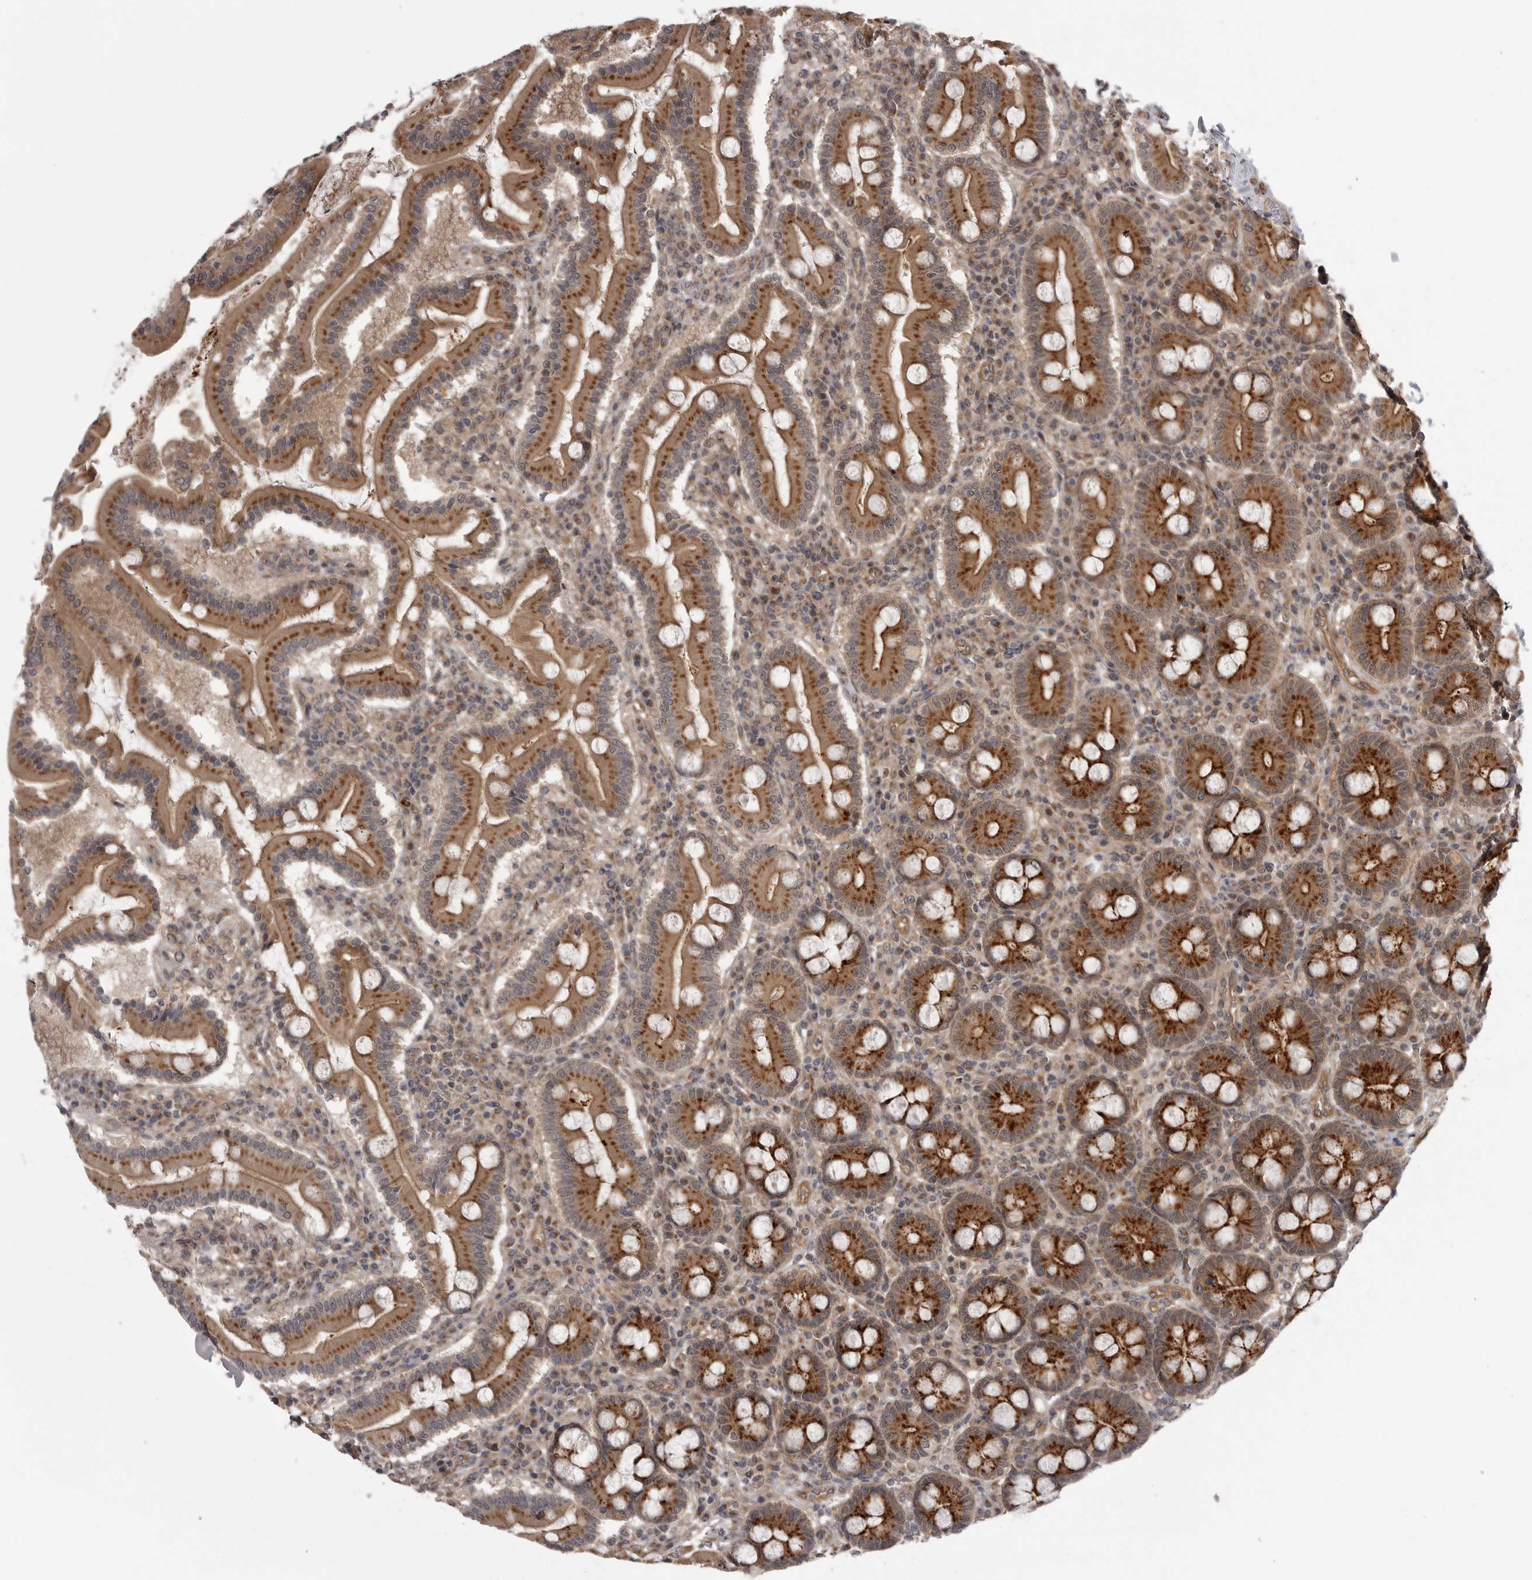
{"staining": {"intensity": "strong", "quantity": ">75%", "location": "cytoplasmic/membranous"}, "tissue": "duodenum", "cell_type": "Glandular cells", "image_type": "normal", "snomed": [{"axis": "morphology", "description": "Normal tissue, NOS"}, {"axis": "topography", "description": "Duodenum"}], "caption": "Immunohistochemical staining of normal duodenum shows >75% levels of strong cytoplasmic/membranous protein expression in about >75% of glandular cells. (IHC, brightfield microscopy, high magnification).", "gene": "PDCL", "patient": {"sex": "male", "age": 50}}